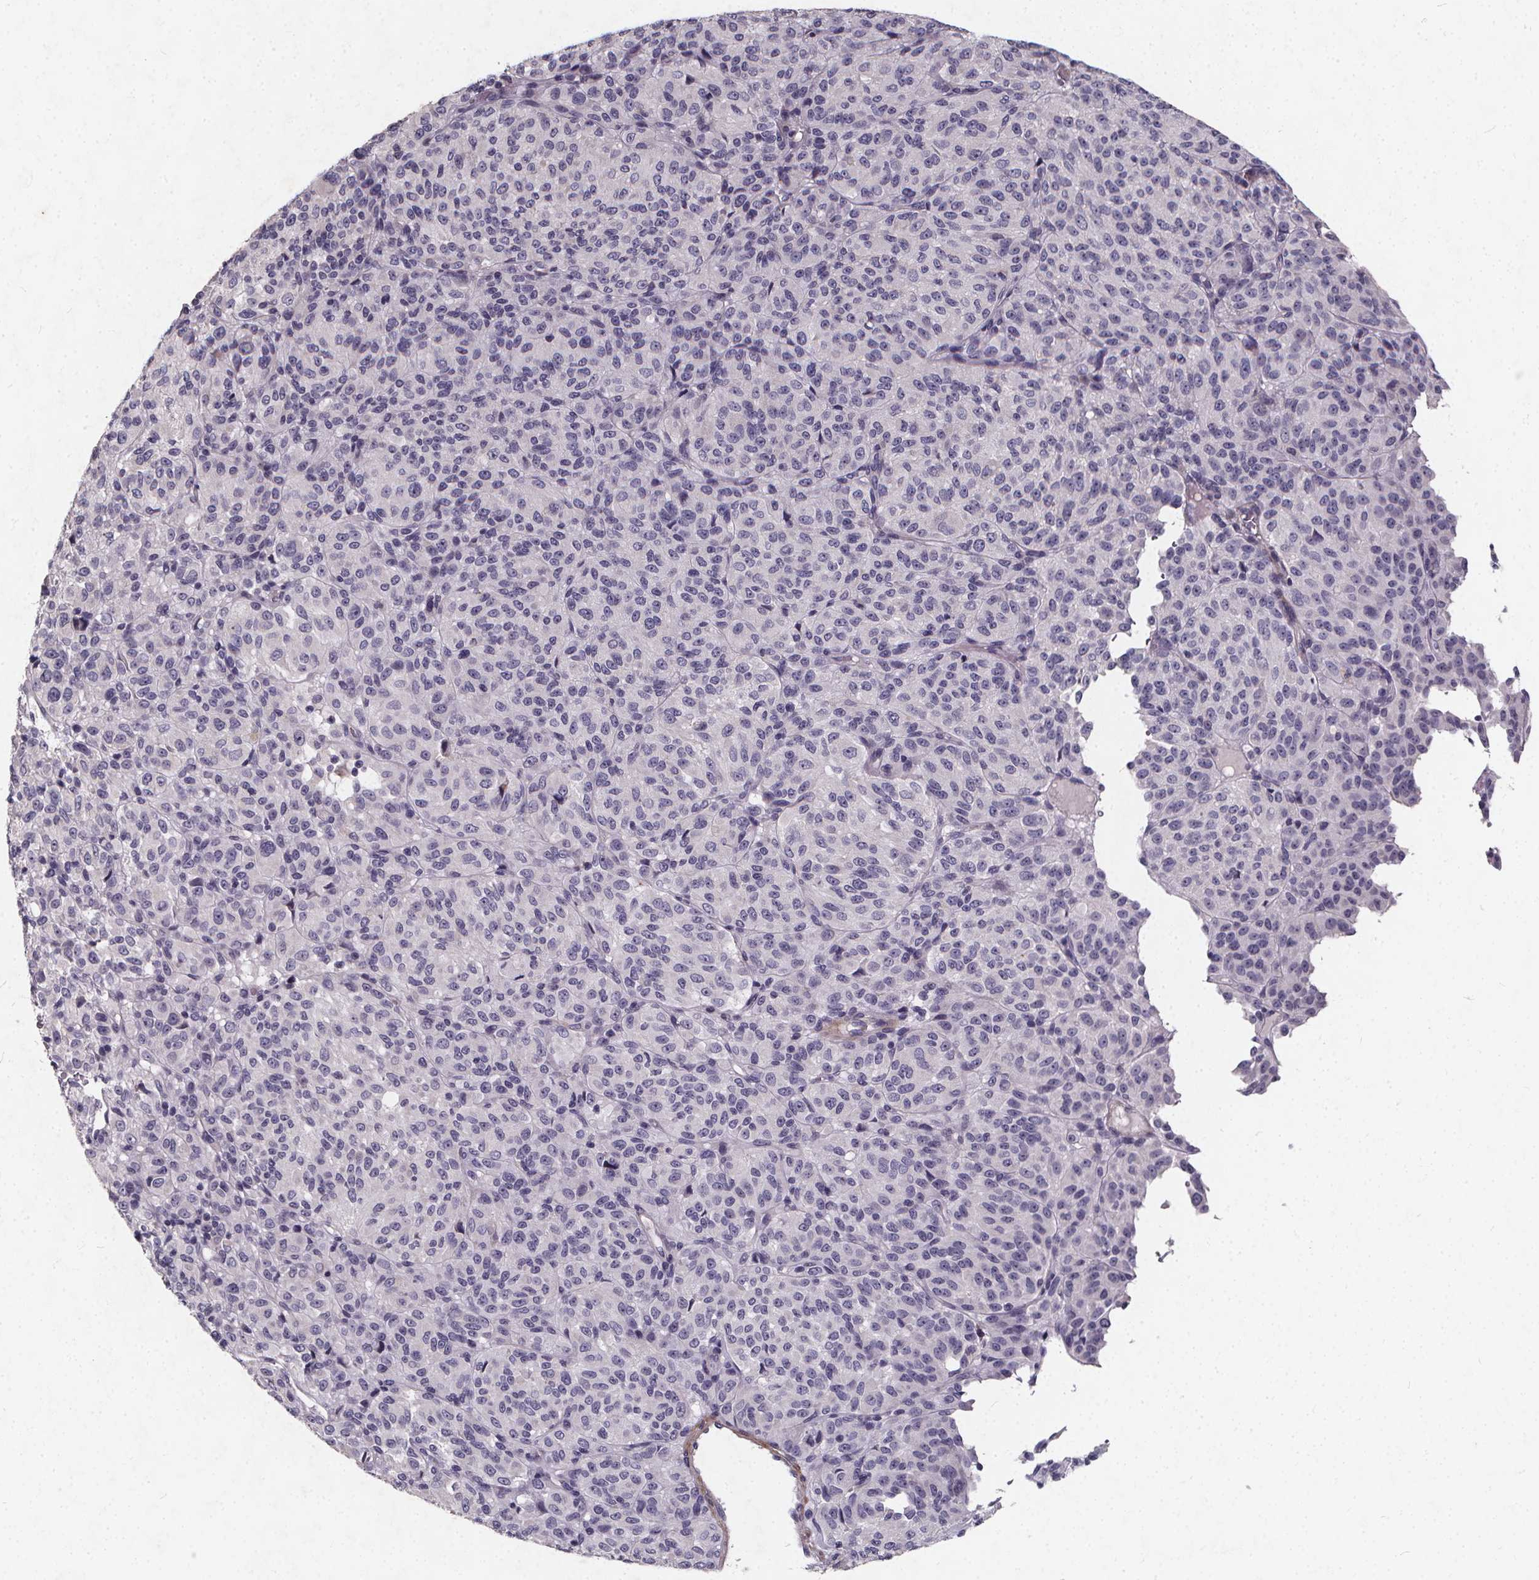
{"staining": {"intensity": "negative", "quantity": "none", "location": "none"}, "tissue": "melanoma", "cell_type": "Tumor cells", "image_type": "cancer", "snomed": [{"axis": "morphology", "description": "Malignant melanoma, Metastatic site"}, {"axis": "topography", "description": "Brain"}], "caption": "Immunohistochemistry (IHC) histopathology image of human melanoma stained for a protein (brown), which shows no positivity in tumor cells.", "gene": "TSPAN14", "patient": {"sex": "female", "age": 56}}